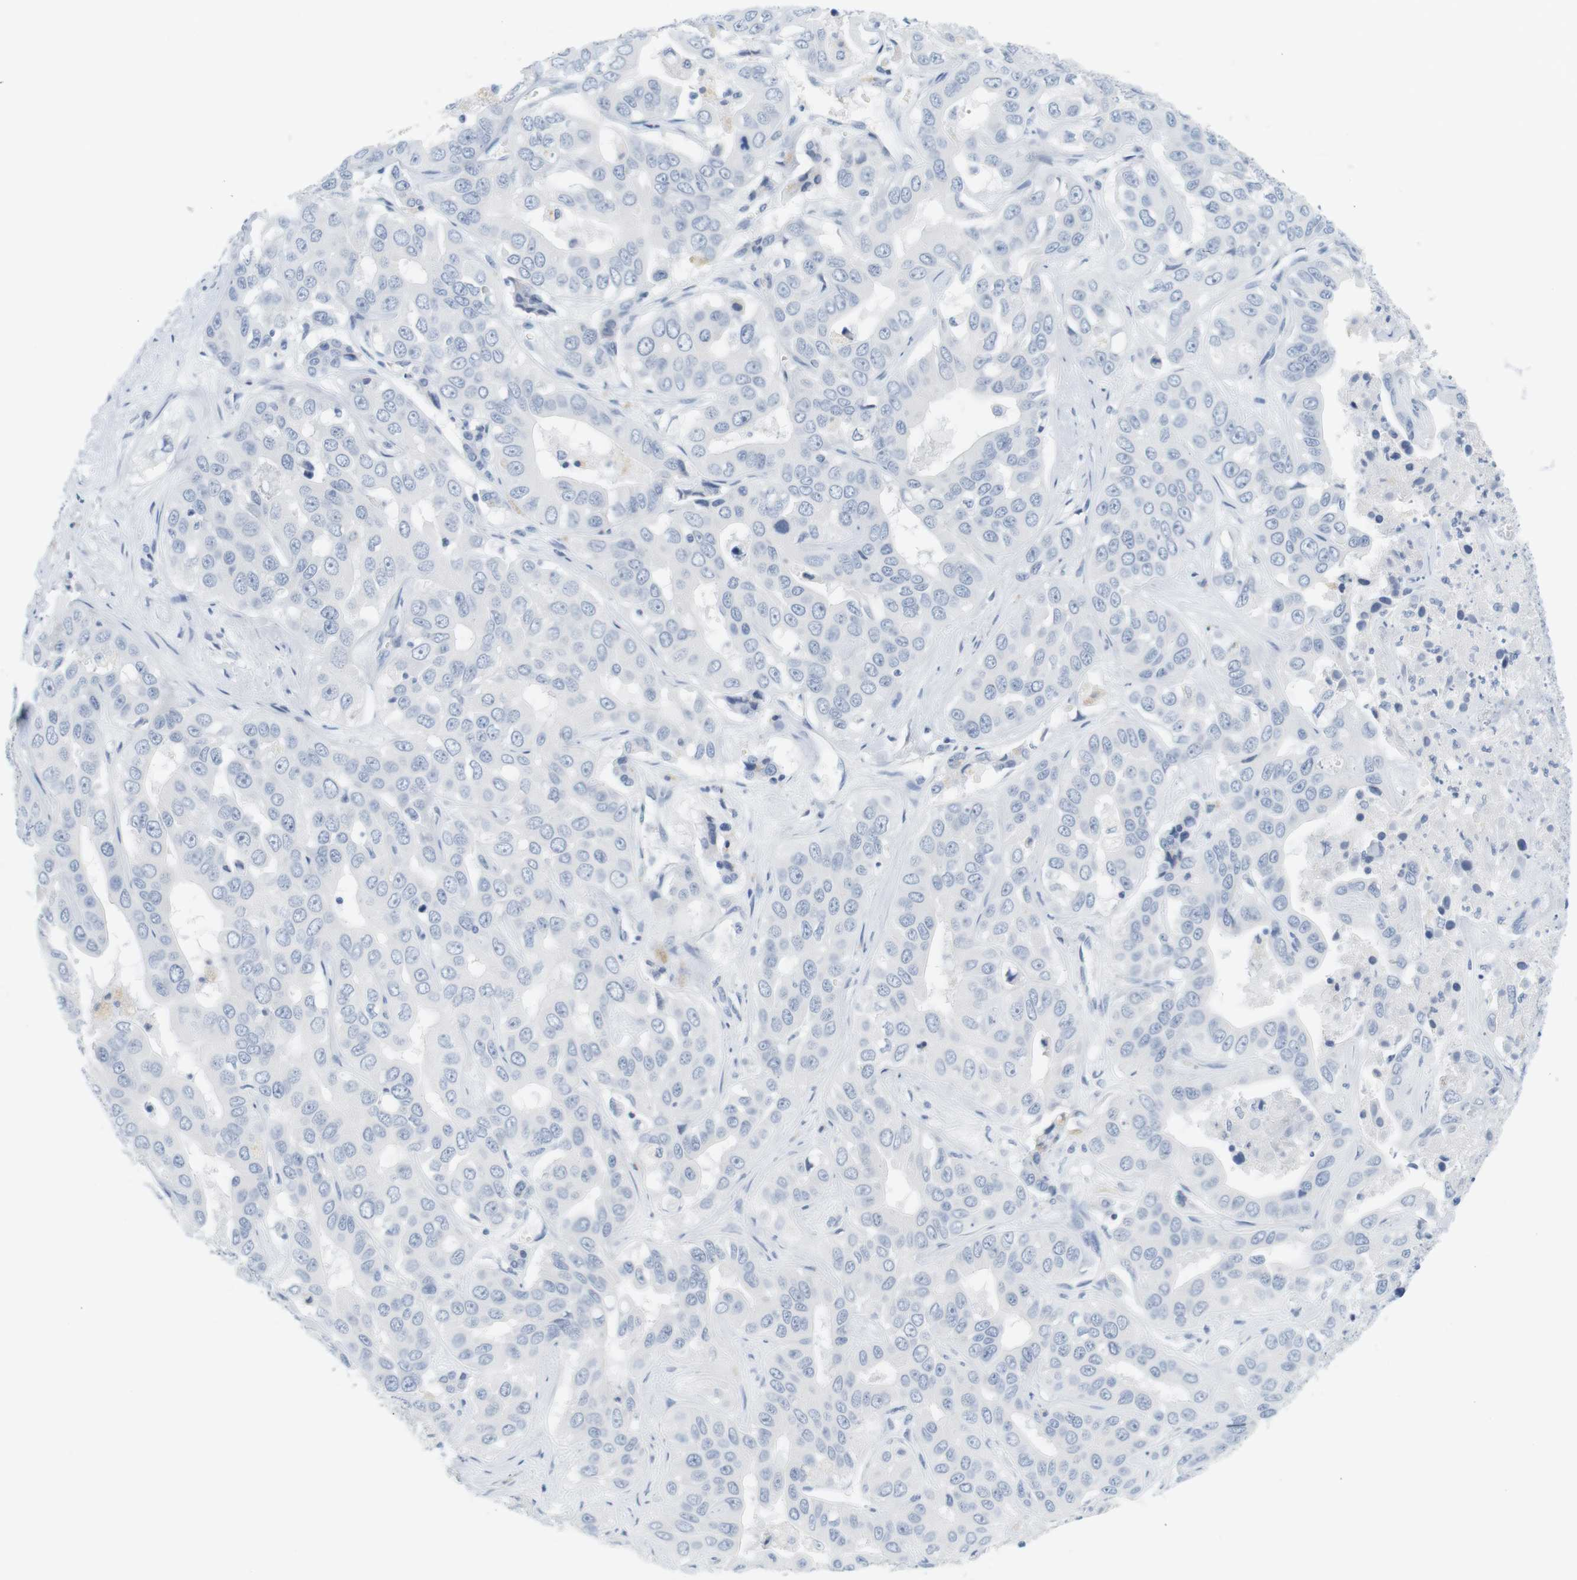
{"staining": {"intensity": "negative", "quantity": "none", "location": "none"}, "tissue": "liver cancer", "cell_type": "Tumor cells", "image_type": "cancer", "snomed": [{"axis": "morphology", "description": "Cholangiocarcinoma"}, {"axis": "topography", "description": "Liver"}], "caption": "High power microscopy image of an immunohistochemistry micrograph of liver cancer (cholangiocarcinoma), revealing no significant staining in tumor cells. (Brightfield microscopy of DAB (3,3'-diaminobenzidine) immunohistochemistry at high magnification).", "gene": "OPRM1", "patient": {"sex": "female", "age": 52}}